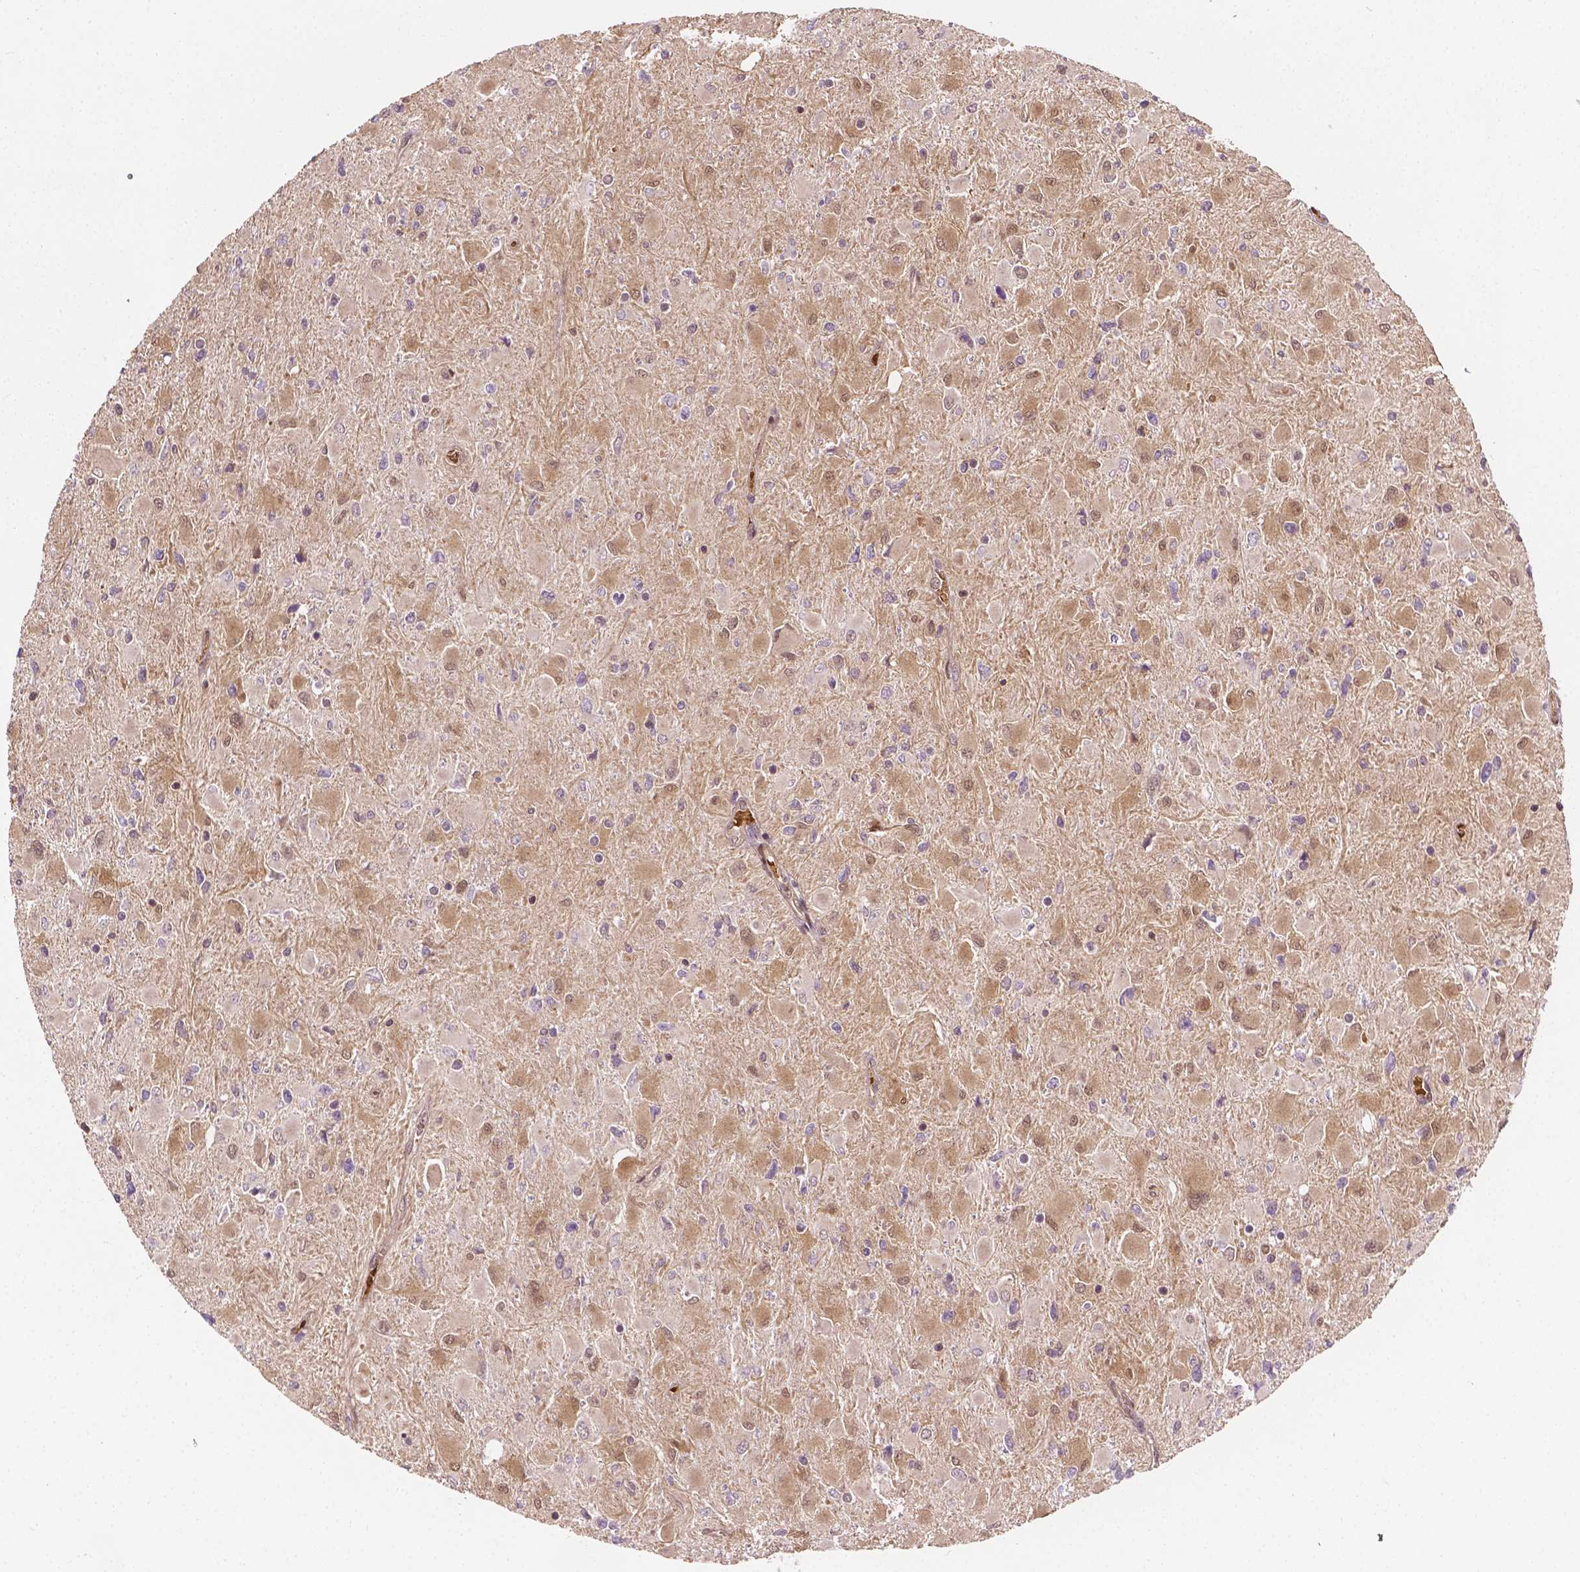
{"staining": {"intensity": "weak", "quantity": ">75%", "location": "cytoplasmic/membranous,nuclear"}, "tissue": "glioma", "cell_type": "Tumor cells", "image_type": "cancer", "snomed": [{"axis": "morphology", "description": "Glioma, malignant, High grade"}, {"axis": "topography", "description": "Cerebral cortex"}], "caption": "This micrograph displays immunohistochemistry staining of malignant high-grade glioma, with low weak cytoplasmic/membranous and nuclear staining in approximately >75% of tumor cells.", "gene": "YAP1", "patient": {"sex": "female", "age": 36}}